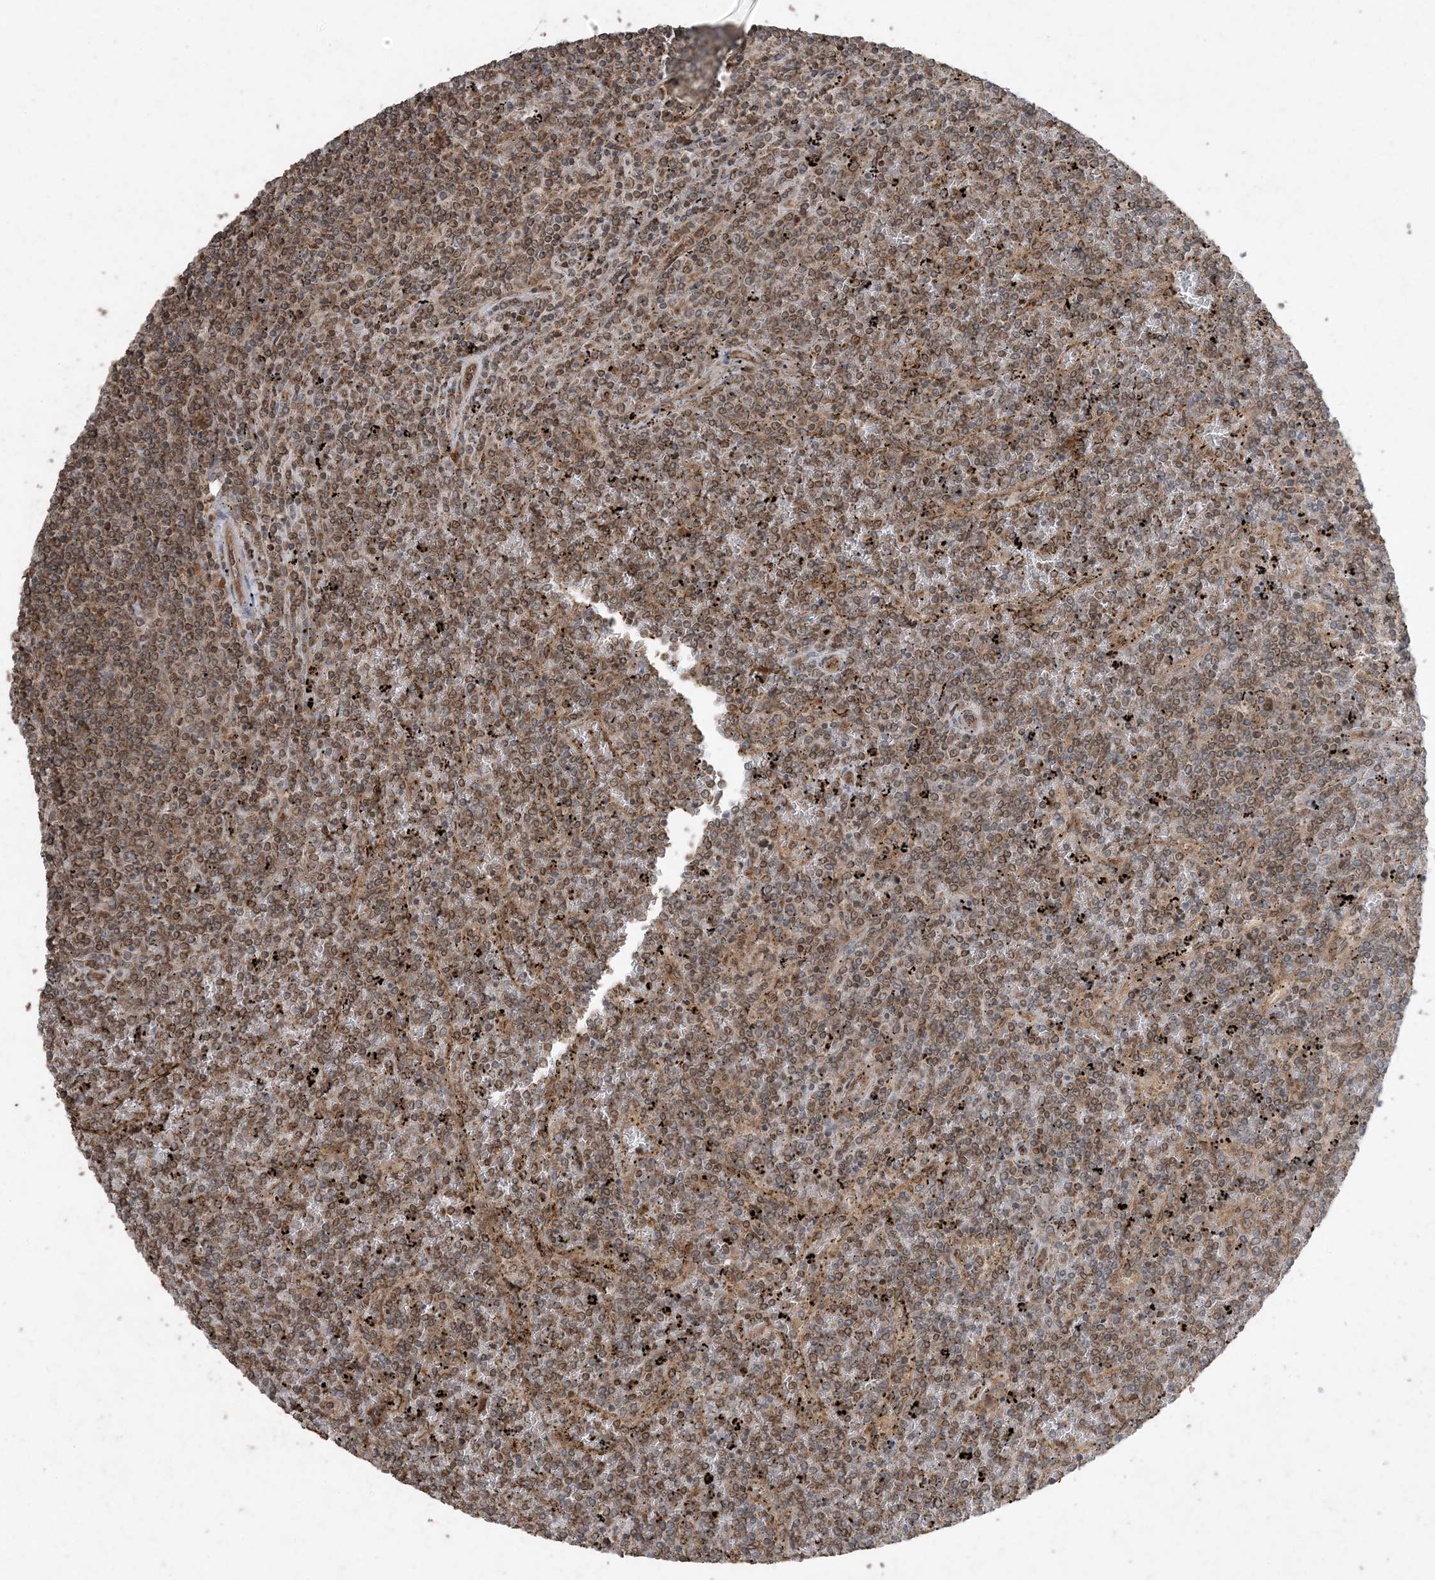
{"staining": {"intensity": "moderate", "quantity": ">75%", "location": "cytoplasmic/membranous"}, "tissue": "lymphoma", "cell_type": "Tumor cells", "image_type": "cancer", "snomed": [{"axis": "morphology", "description": "Malignant lymphoma, non-Hodgkin's type, Low grade"}, {"axis": "topography", "description": "Spleen"}], "caption": "Immunohistochemical staining of lymphoma exhibits medium levels of moderate cytoplasmic/membranous protein positivity in approximately >75% of tumor cells.", "gene": "DDX19B", "patient": {"sex": "female", "age": 19}}